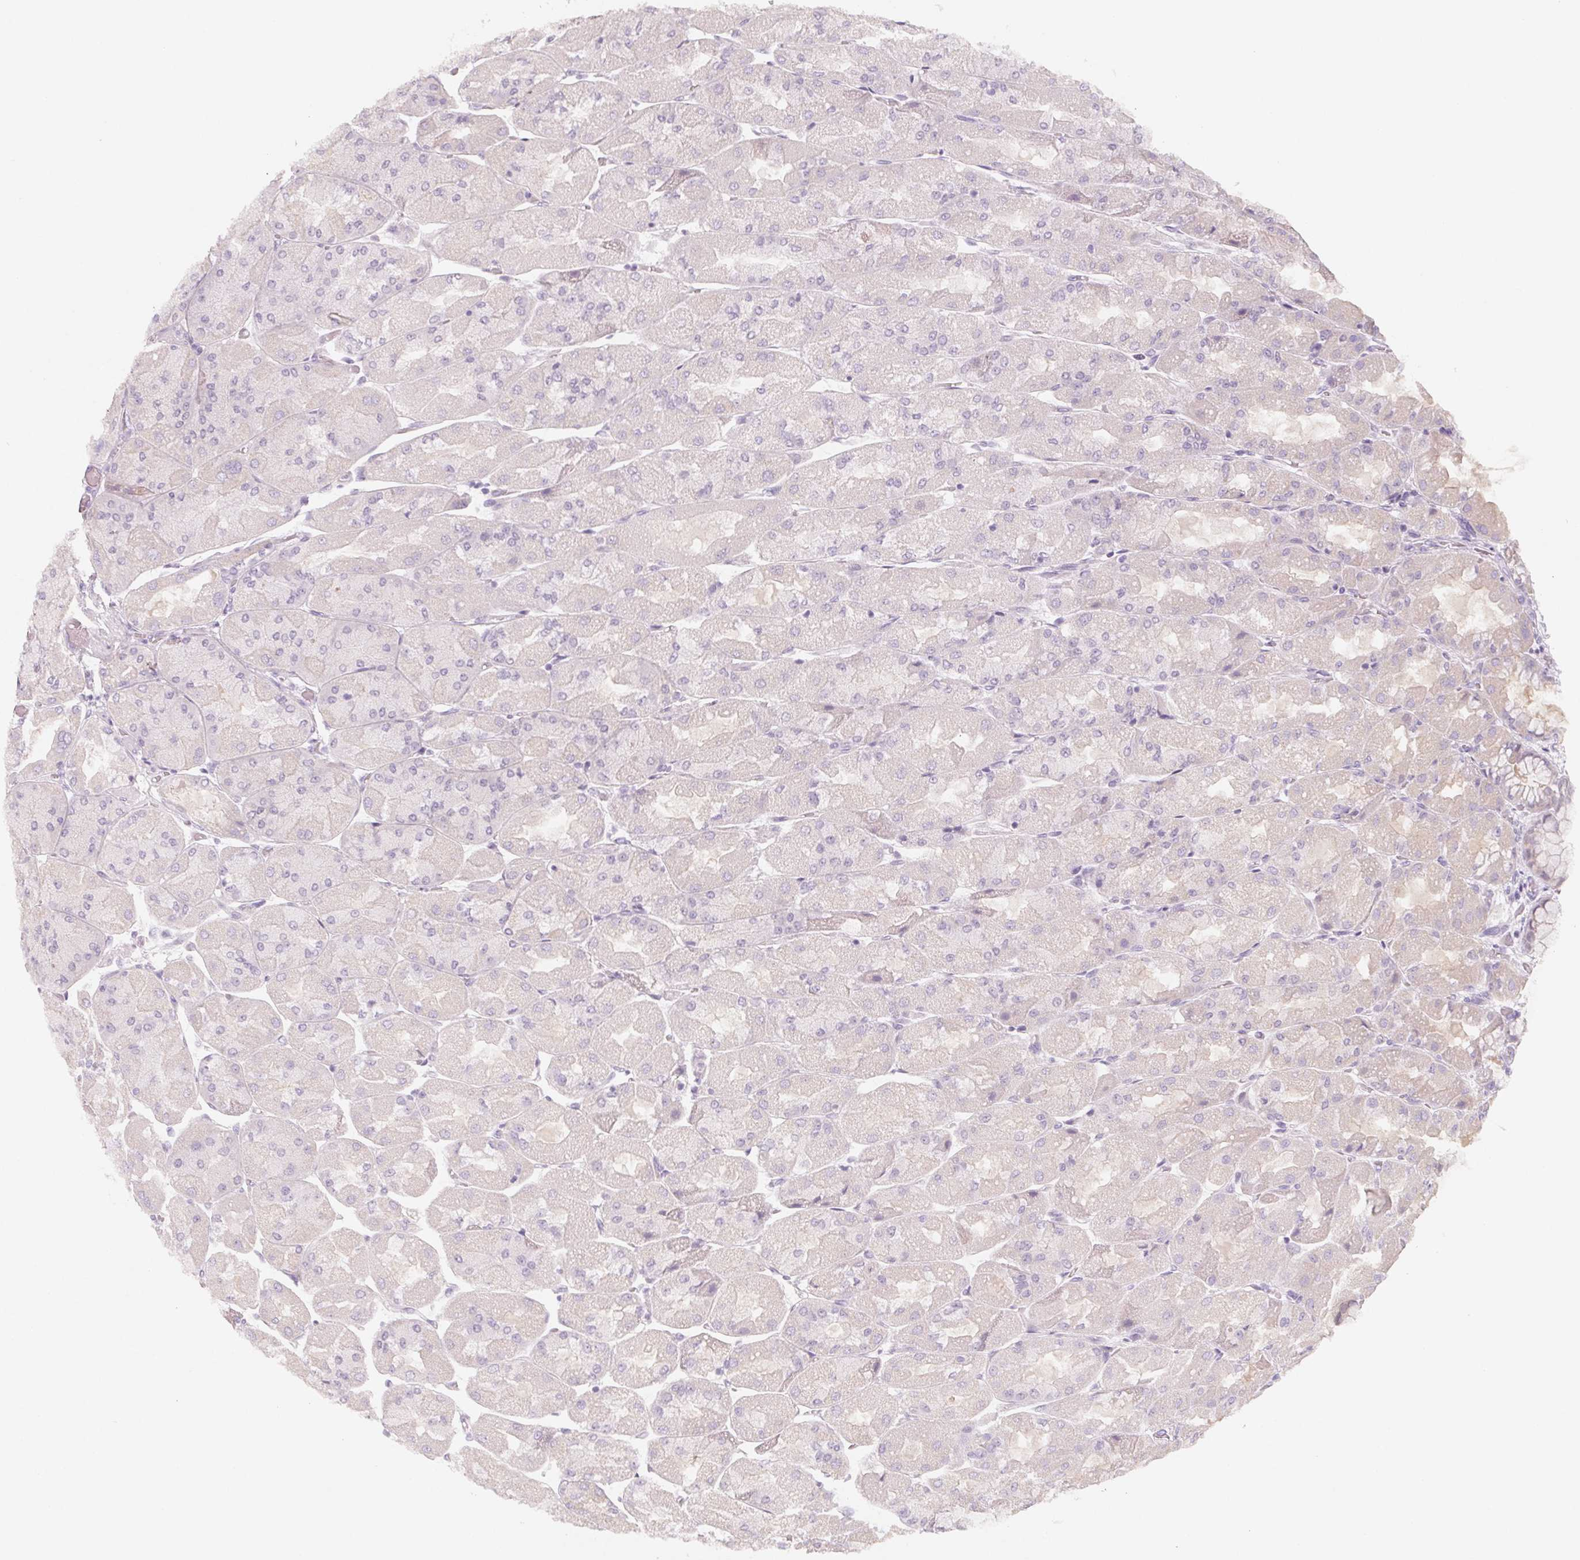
{"staining": {"intensity": "weak", "quantity": "<25%", "location": "cytoplasmic/membranous"}, "tissue": "stomach", "cell_type": "Glandular cells", "image_type": "normal", "snomed": [{"axis": "morphology", "description": "Normal tissue, NOS"}, {"axis": "topography", "description": "Stomach"}], "caption": "Immunohistochemistry (IHC) photomicrograph of benign human stomach stained for a protein (brown), which demonstrates no positivity in glandular cells.", "gene": "SH3GL2", "patient": {"sex": "female", "age": 61}}